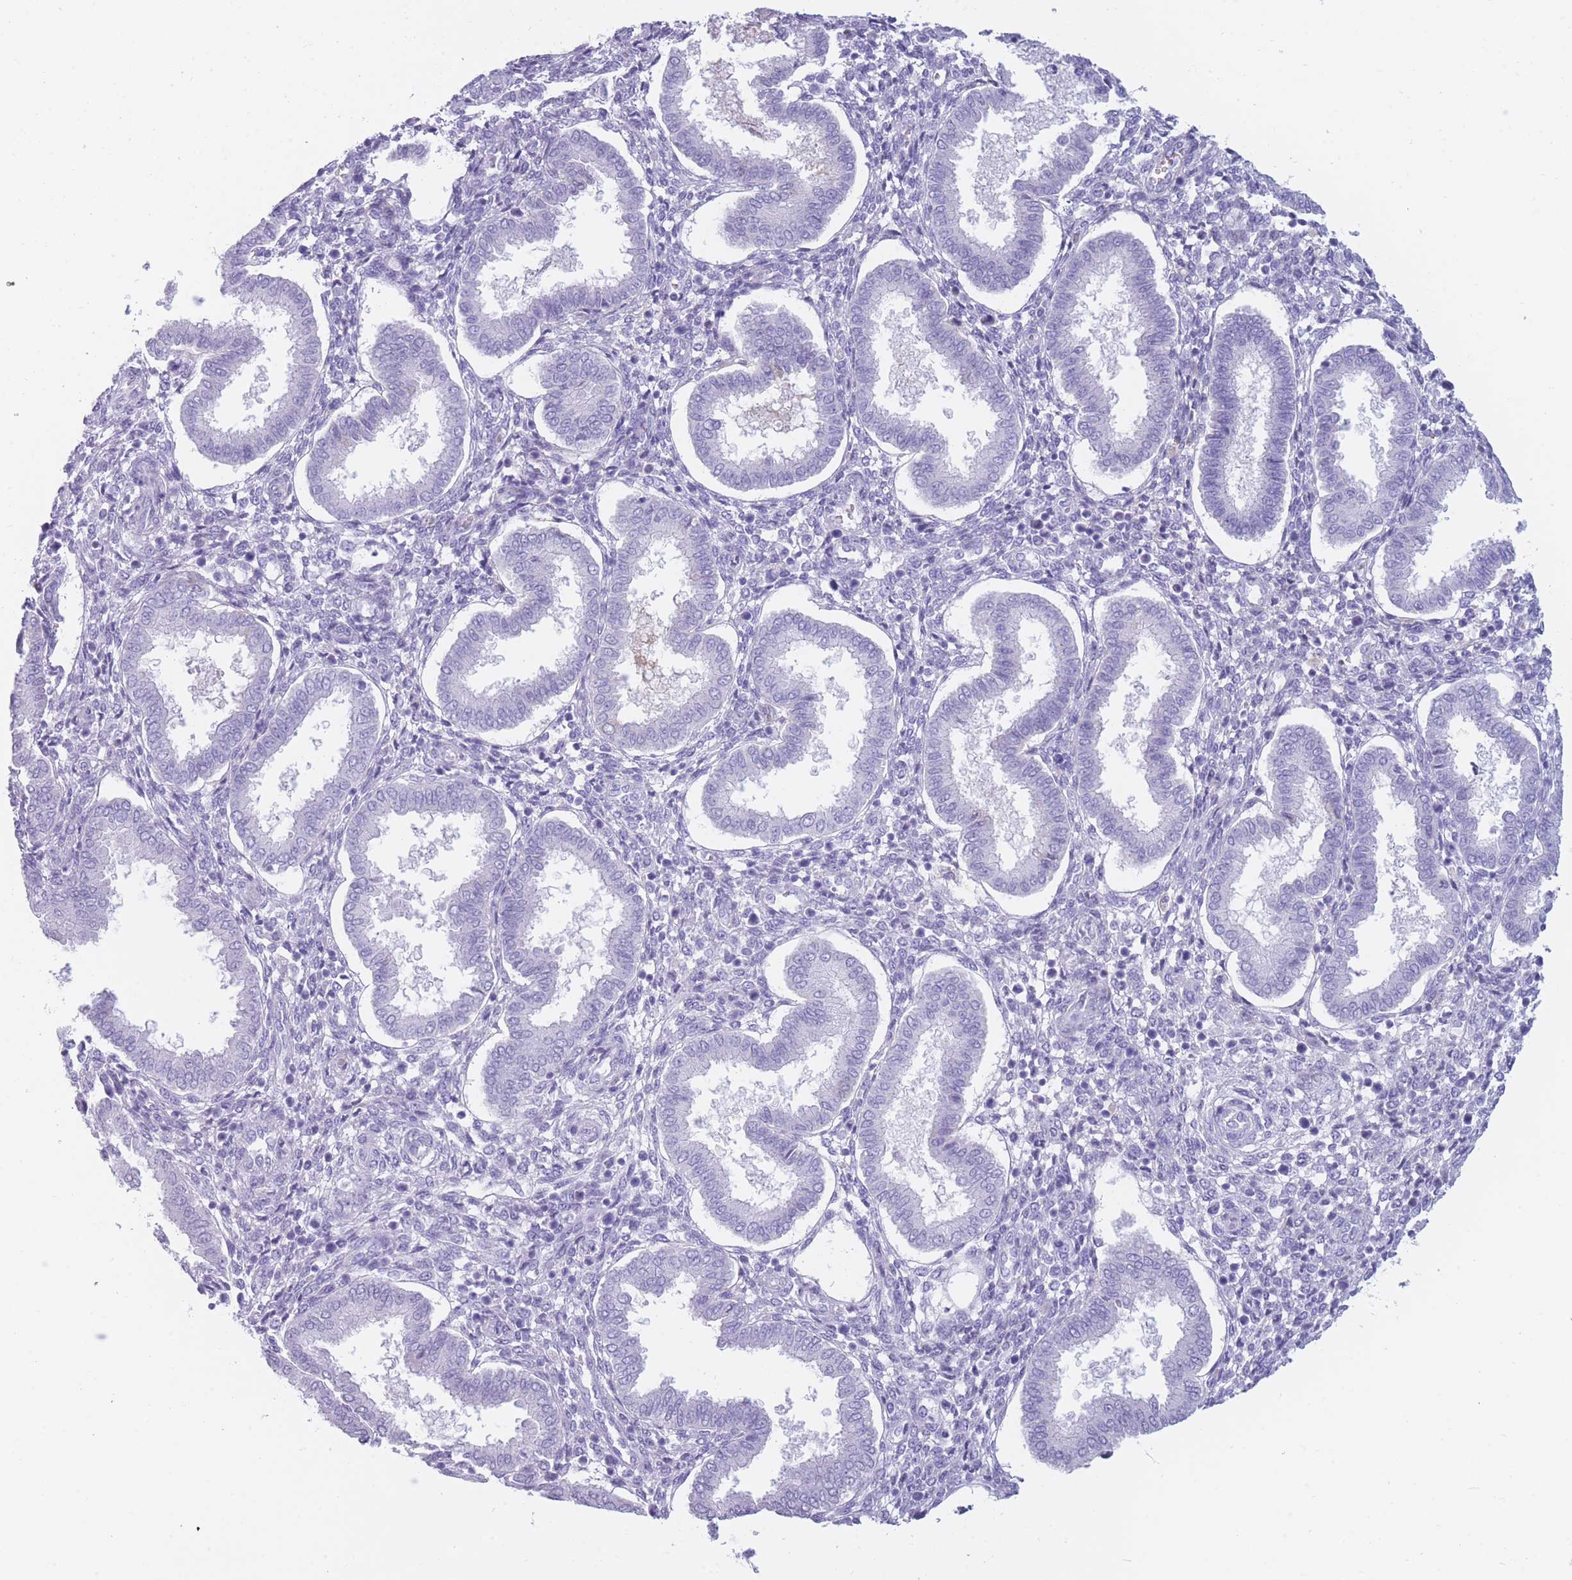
{"staining": {"intensity": "negative", "quantity": "none", "location": "none"}, "tissue": "endometrium", "cell_type": "Cells in endometrial stroma", "image_type": "normal", "snomed": [{"axis": "morphology", "description": "Normal tissue, NOS"}, {"axis": "topography", "description": "Endometrium"}], "caption": "The IHC micrograph has no significant staining in cells in endometrial stroma of endometrium. (DAB immunohistochemistry (IHC) visualized using brightfield microscopy, high magnification).", "gene": "TNFSF11", "patient": {"sex": "female", "age": 24}}